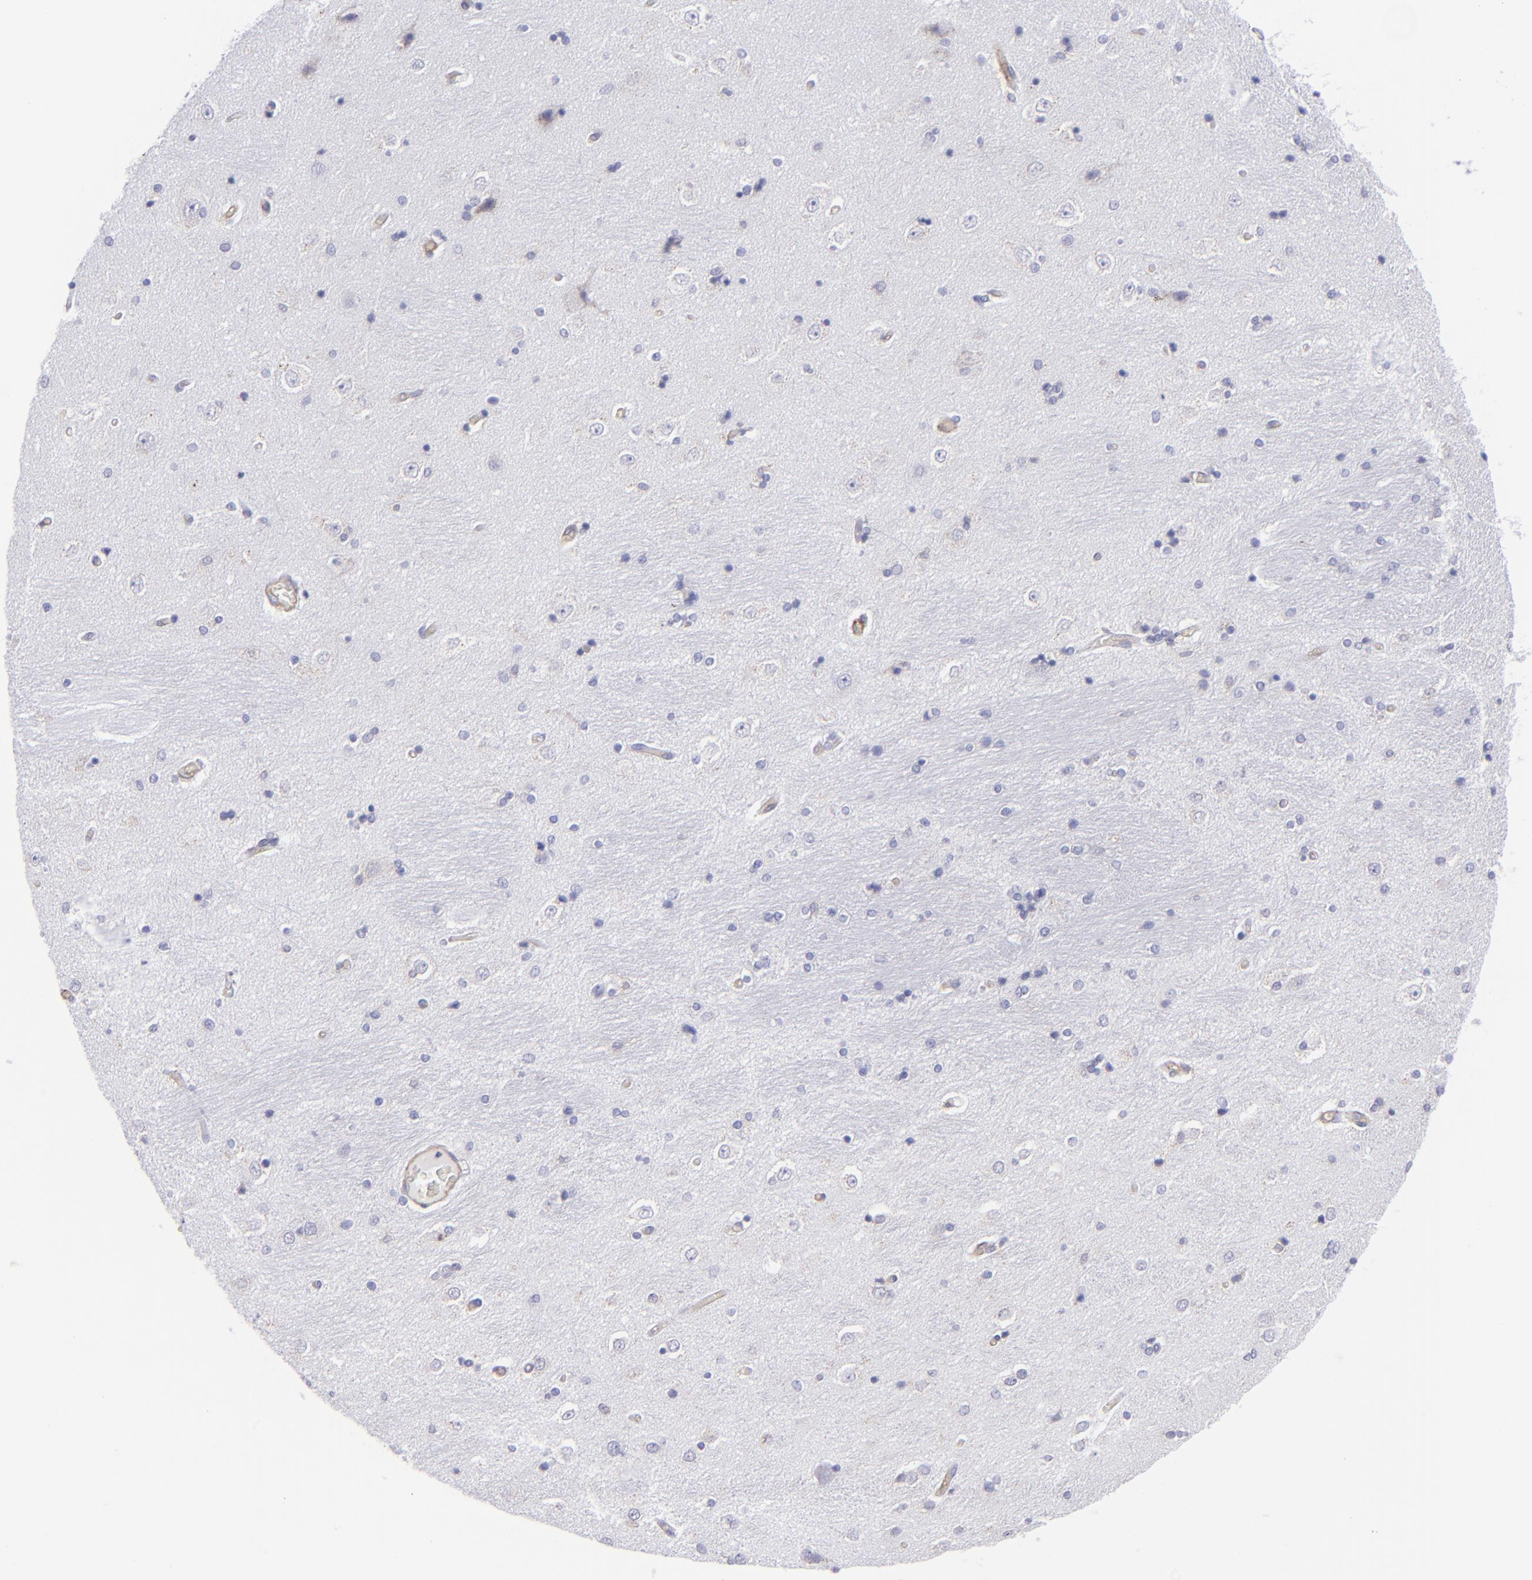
{"staining": {"intensity": "negative", "quantity": "none", "location": "none"}, "tissue": "hippocampus", "cell_type": "Glial cells", "image_type": "normal", "snomed": [{"axis": "morphology", "description": "Normal tissue, NOS"}, {"axis": "topography", "description": "Hippocampus"}], "caption": "This is a photomicrograph of immunohistochemistry staining of benign hippocampus, which shows no staining in glial cells.", "gene": "ENTPD1", "patient": {"sex": "female", "age": 54}}